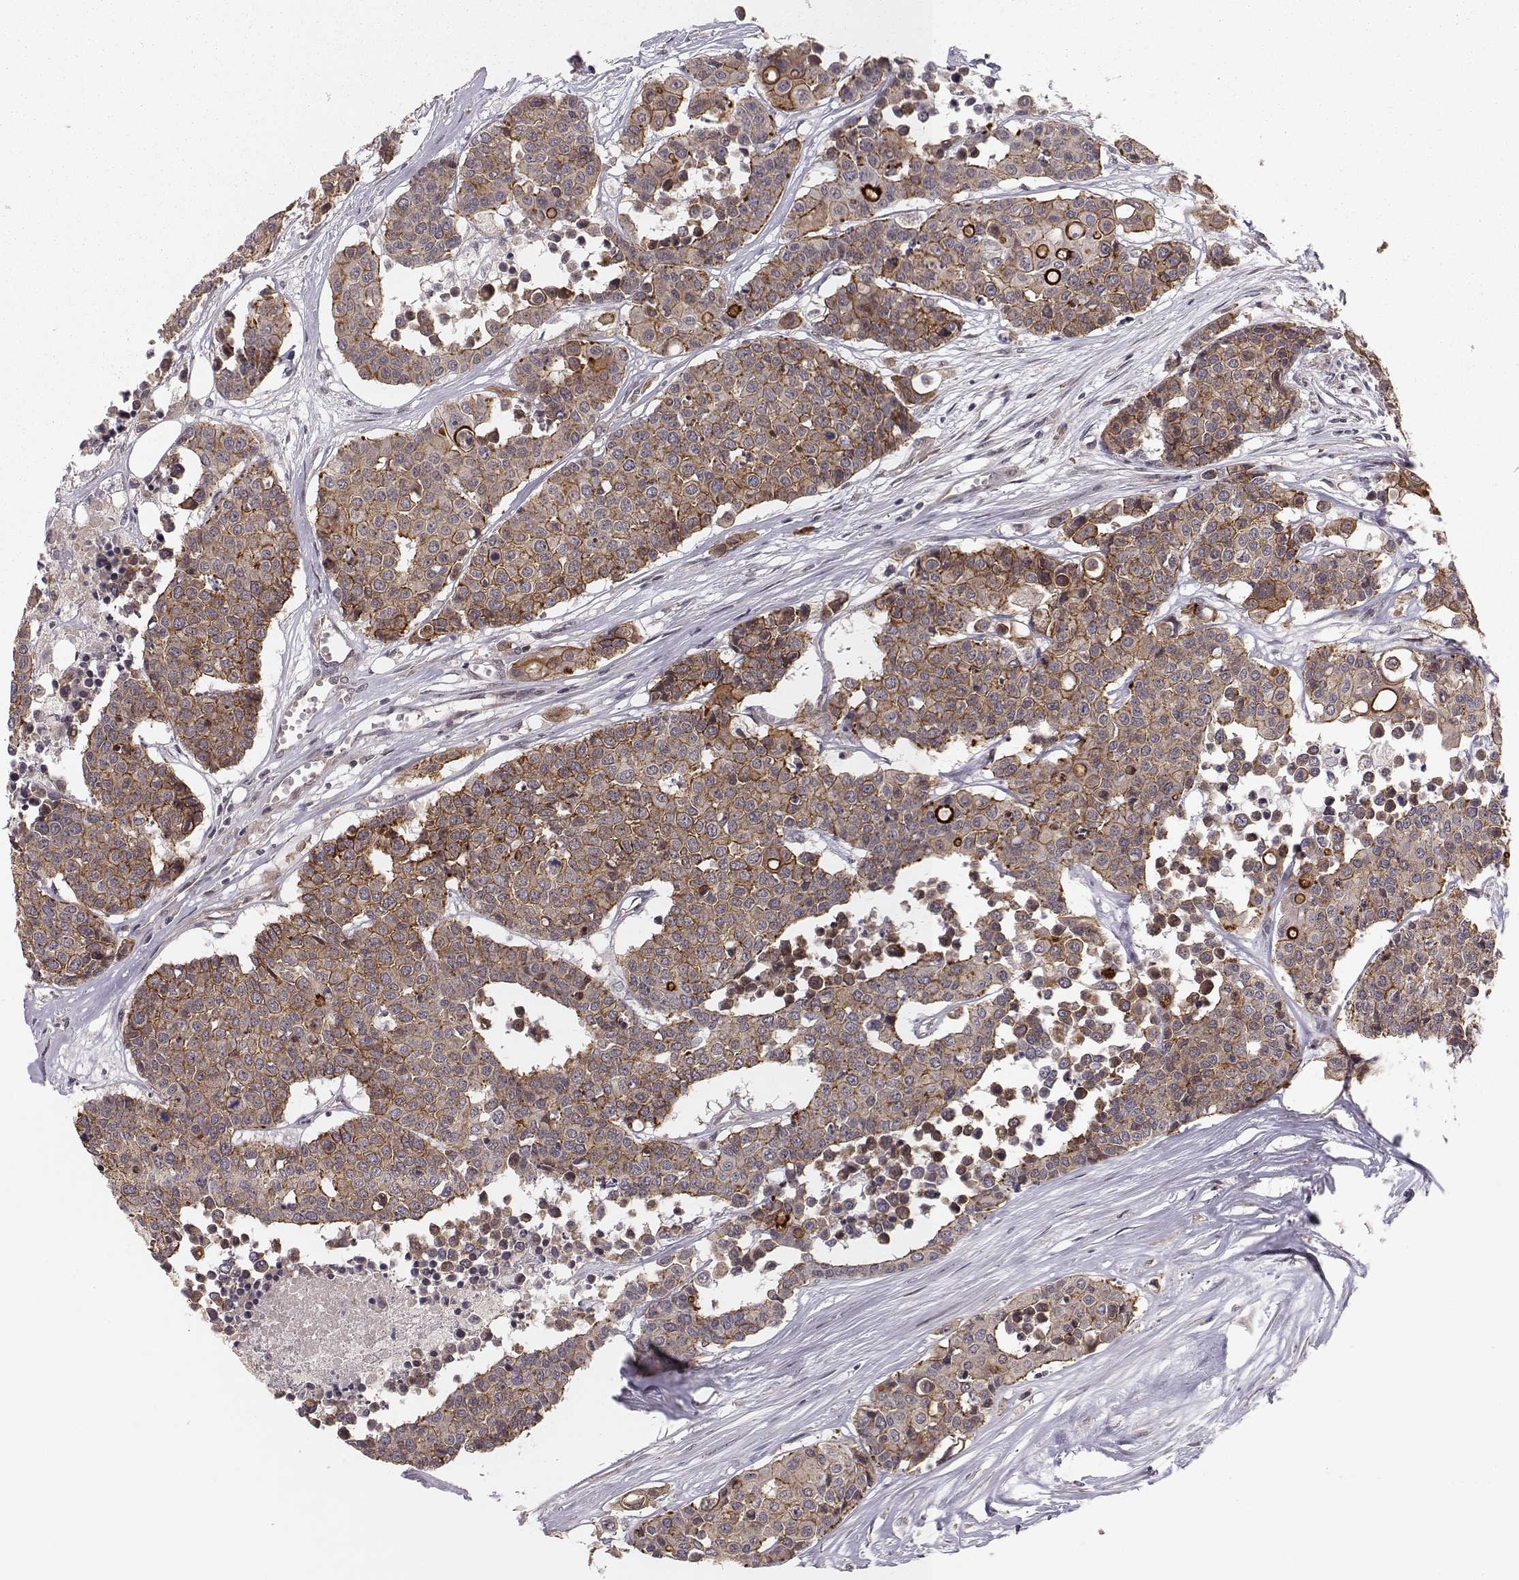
{"staining": {"intensity": "strong", "quantity": "25%-75%", "location": "cytoplasmic/membranous"}, "tissue": "carcinoid", "cell_type": "Tumor cells", "image_type": "cancer", "snomed": [{"axis": "morphology", "description": "Carcinoid, malignant, NOS"}, {"axis": "topography", "description": "Colon"}], "caption": "Carcinoid stained with immunohistochemistry (IHC) demonstrates strong cytoplasmic/membranous staining in about 25%-75% of tumor cells.", "gene": "PLEKHG3", "patient": {"sex": "male", "age": 81}}